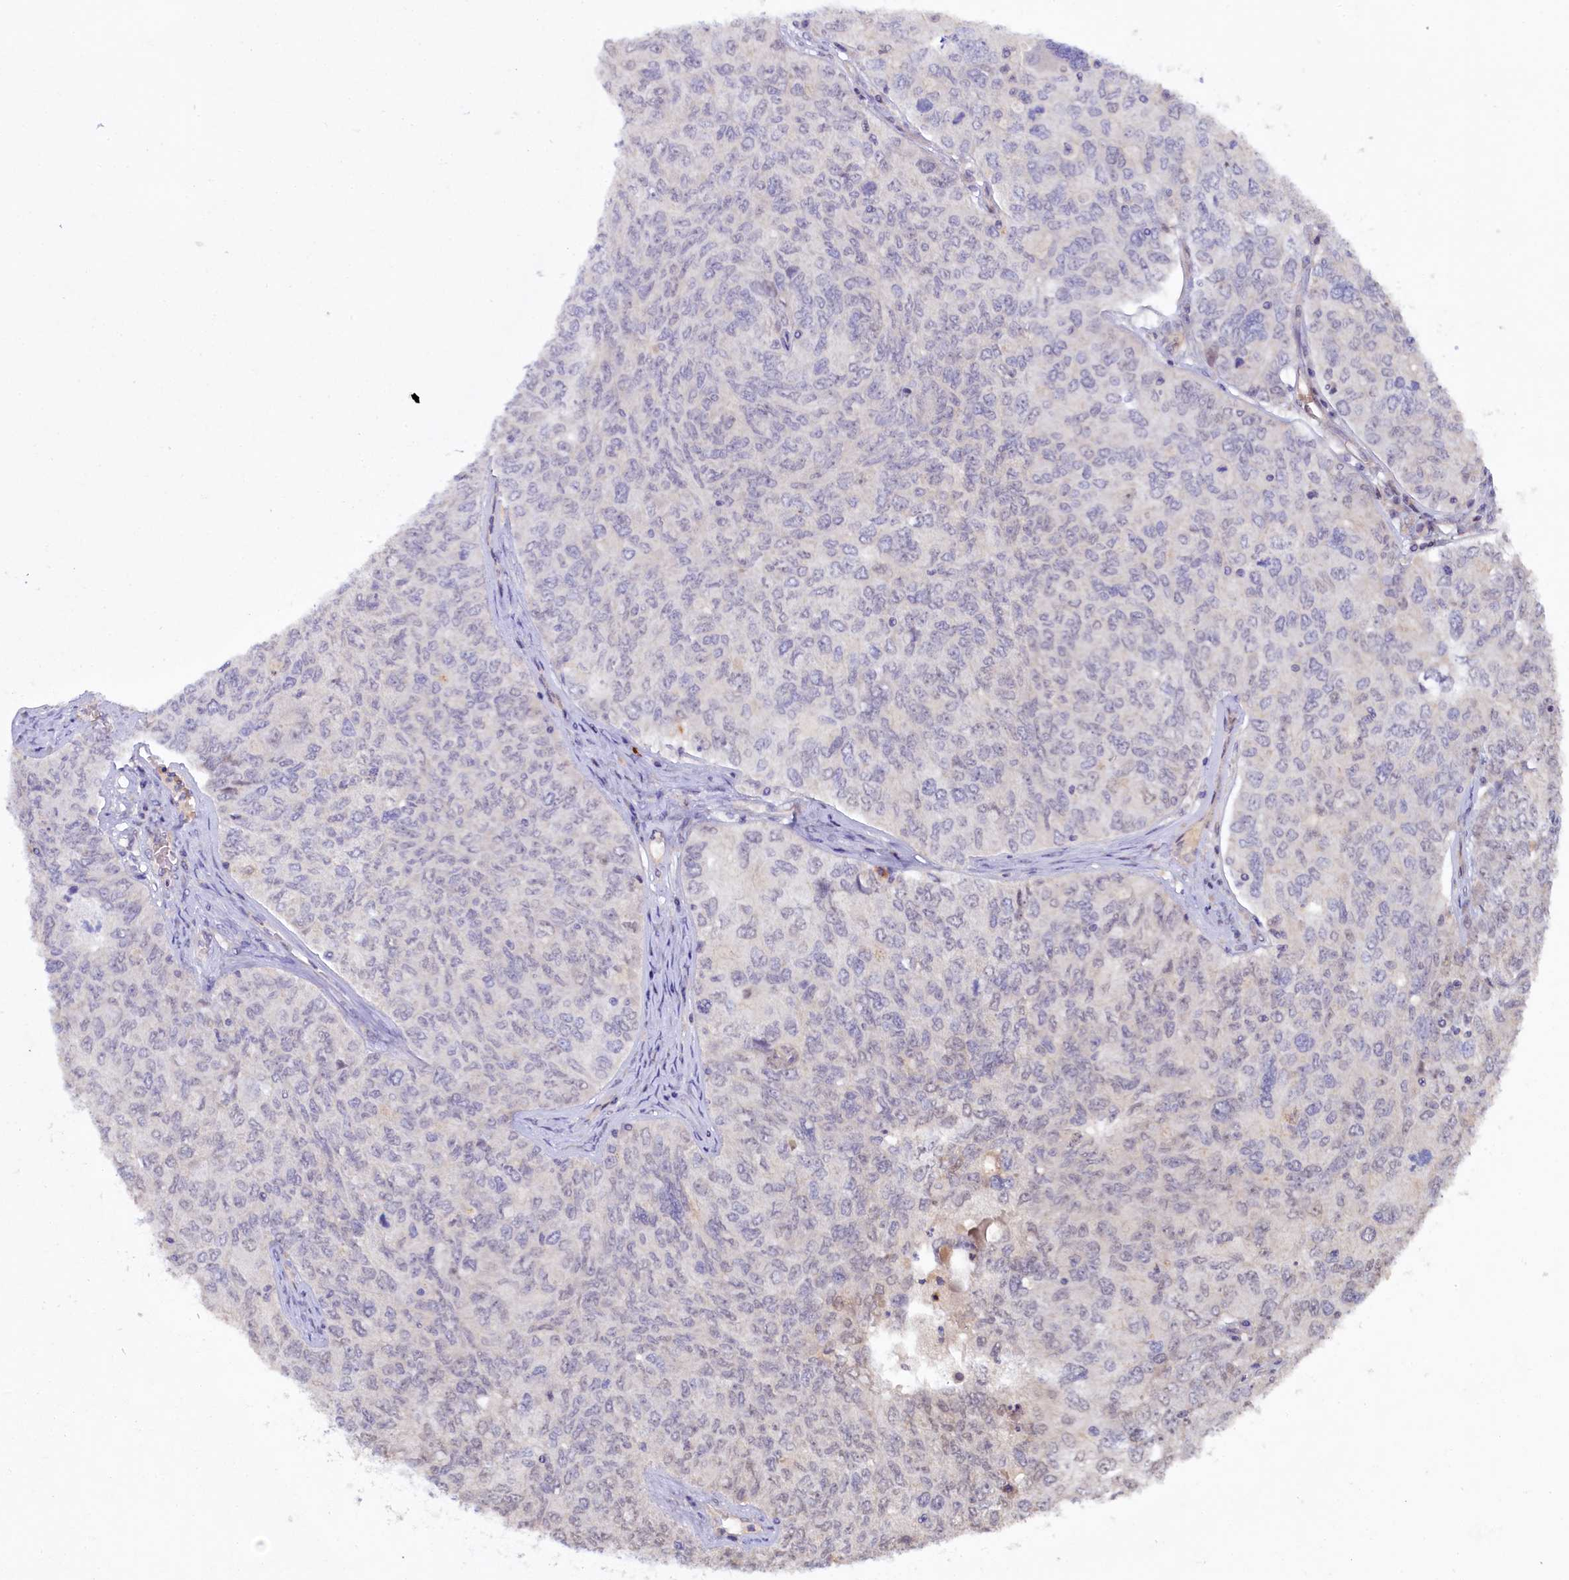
{"staining": {"intensity": "negative", "quantity": "none", "location": "none"}, "tissue": "ovarian cancer", "cell_type": "Tumor cells", "image_type": "cancer", "snomed": [{"axis": "morphology", "description": "Carcinoma, endometroid"}, {"axis": "topography", "description": "Ovary"}], "caption": "Tumor cells show no significant positivity in ovarian cancer. (Brightfield microscopy of DAB (3,3'-diaminobenzidine) immunohistochemistry at high magnification).", "gene": "MYO16", "patient": {"sex": "female", "age": 62}}